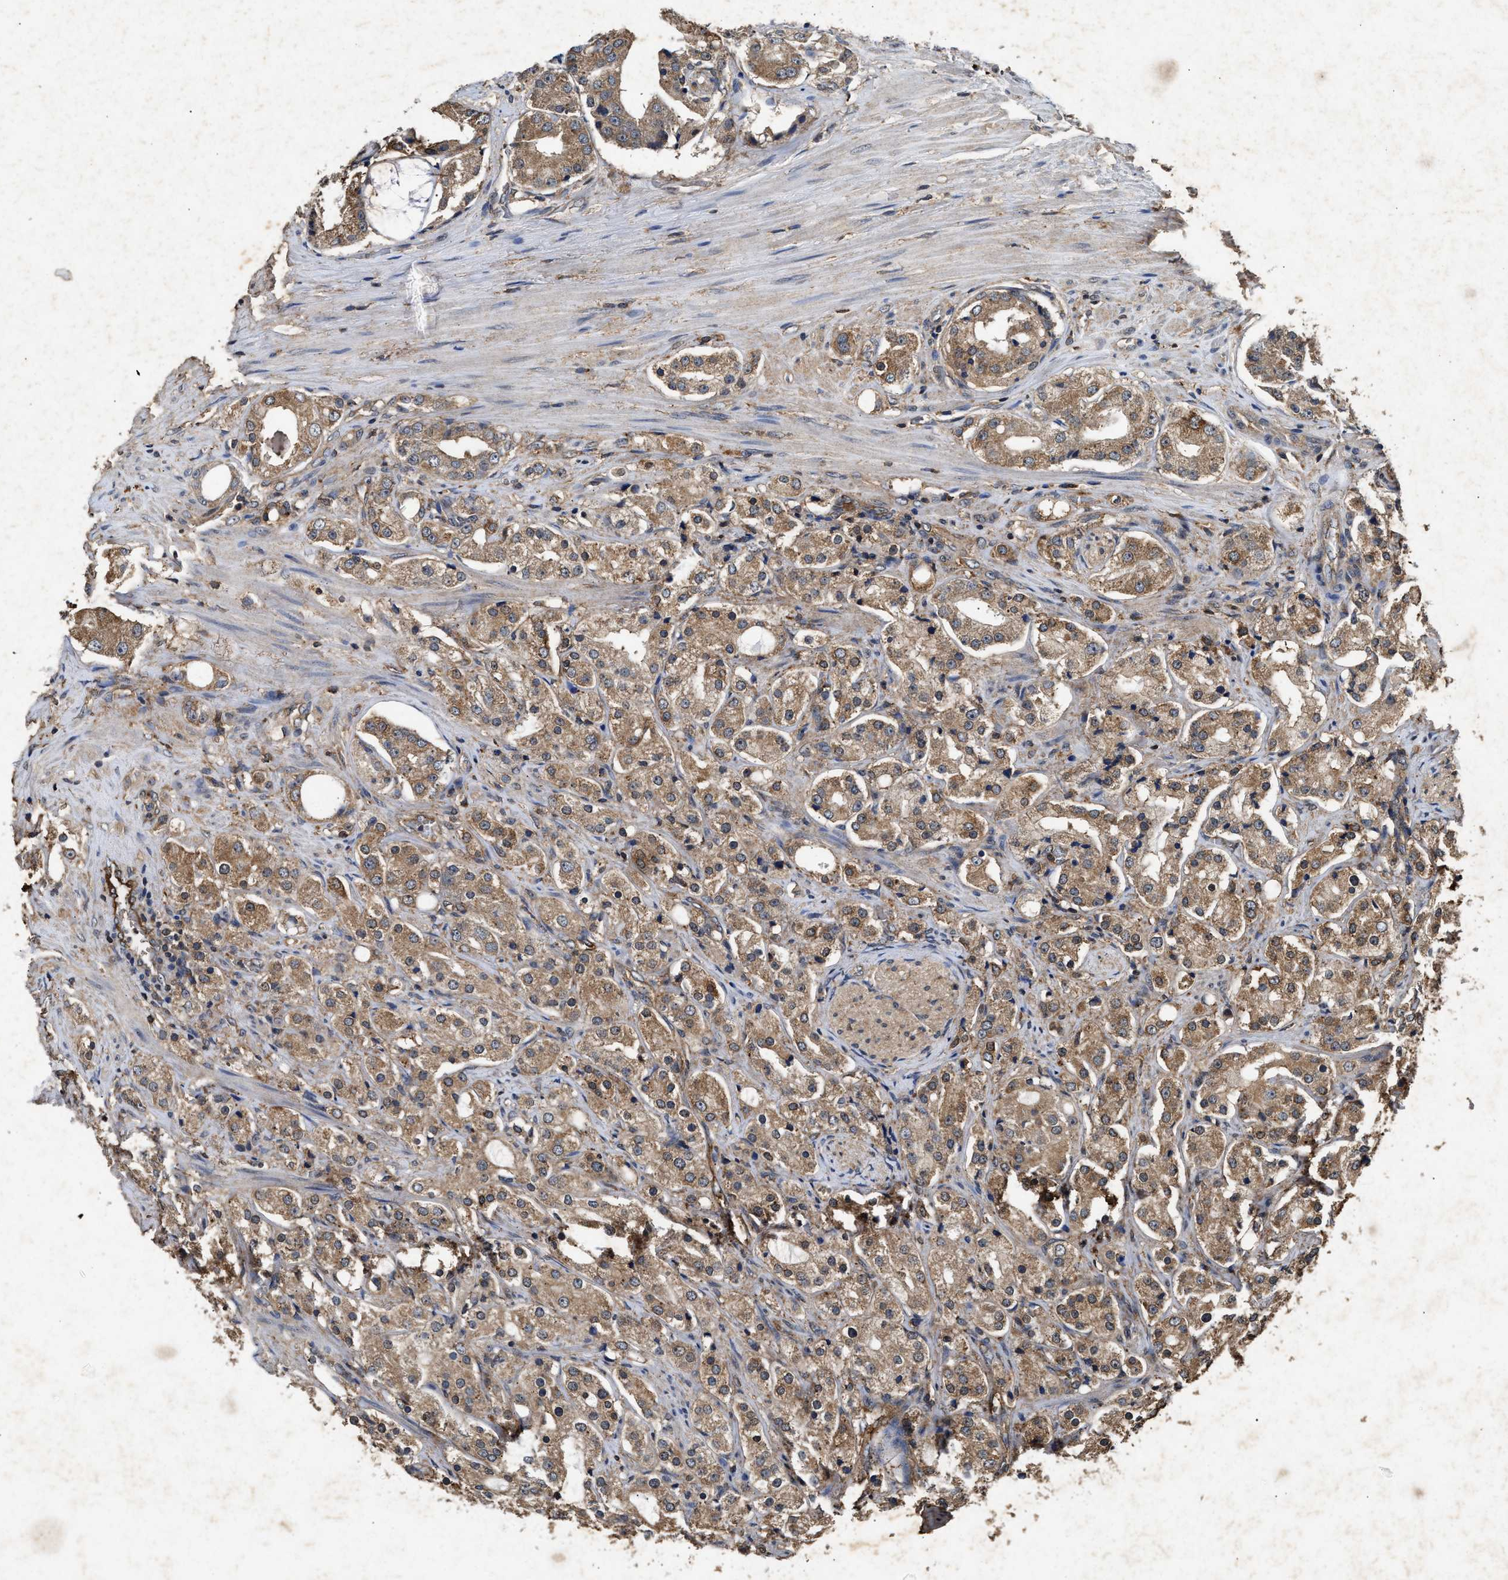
{"staining": {"intensity": "moderate", "quantity": ">75%", "location": "cytoplasmic/membranous"}, "tissue": "prostate cancer", "cell_type": "Tumor cells", "image_type": "cancer", "snomed": [{"axis": "morphology", "description": "Adenocarcinoma, High grade"}, {"axis": "topography", "description": "Prostate"}], "caption": "This micrograph displays high-grade adenocarcinoma (prostate) stained with immunohistochemistry (IHC) to label a protein in brown. The cytoplasmic/membranous of tumor cells show moderate positivity for the protein. Nuclei are counter-stained blue.", "gene": "PDAP1", "patient": {"sex": "male", "age": 68}}